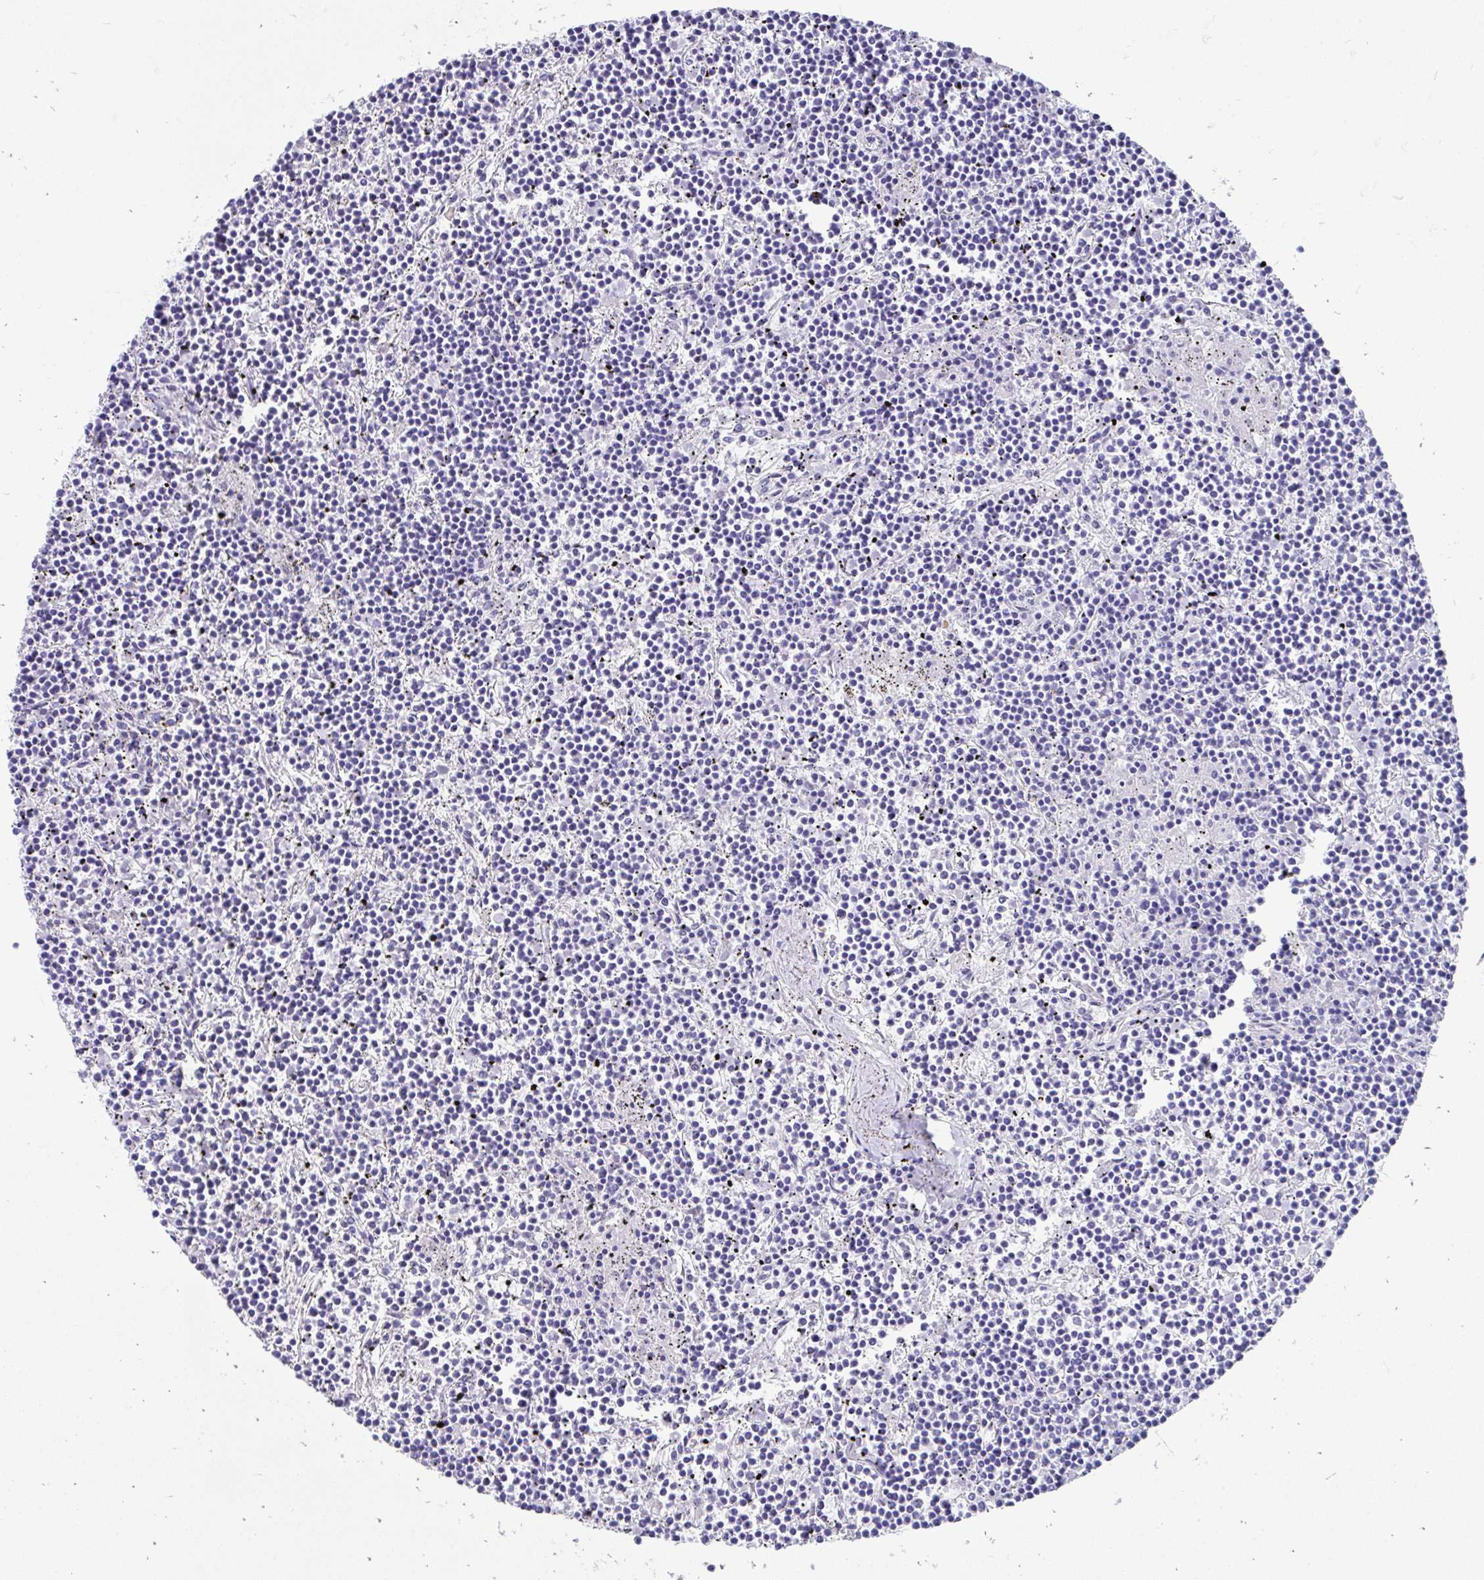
{"staining": {"intensity": "negative", "quantity": "none", "location": "none"}, "tissue": "lymphoma", "cell_type": "Tumor cells", "image_type": "cancer", "snomed": [{"axis": "morphology", "description": "Malignant lymphoma, non-Hodgkin's type, Low grade"}, {"axis": "topography", "description": "Spleen"}], "caption": "The image demonstrates no staining of tumor cells in lymphoma.", "gene": "RBPMS", "patient": {"sex": "female", "age": 19}}